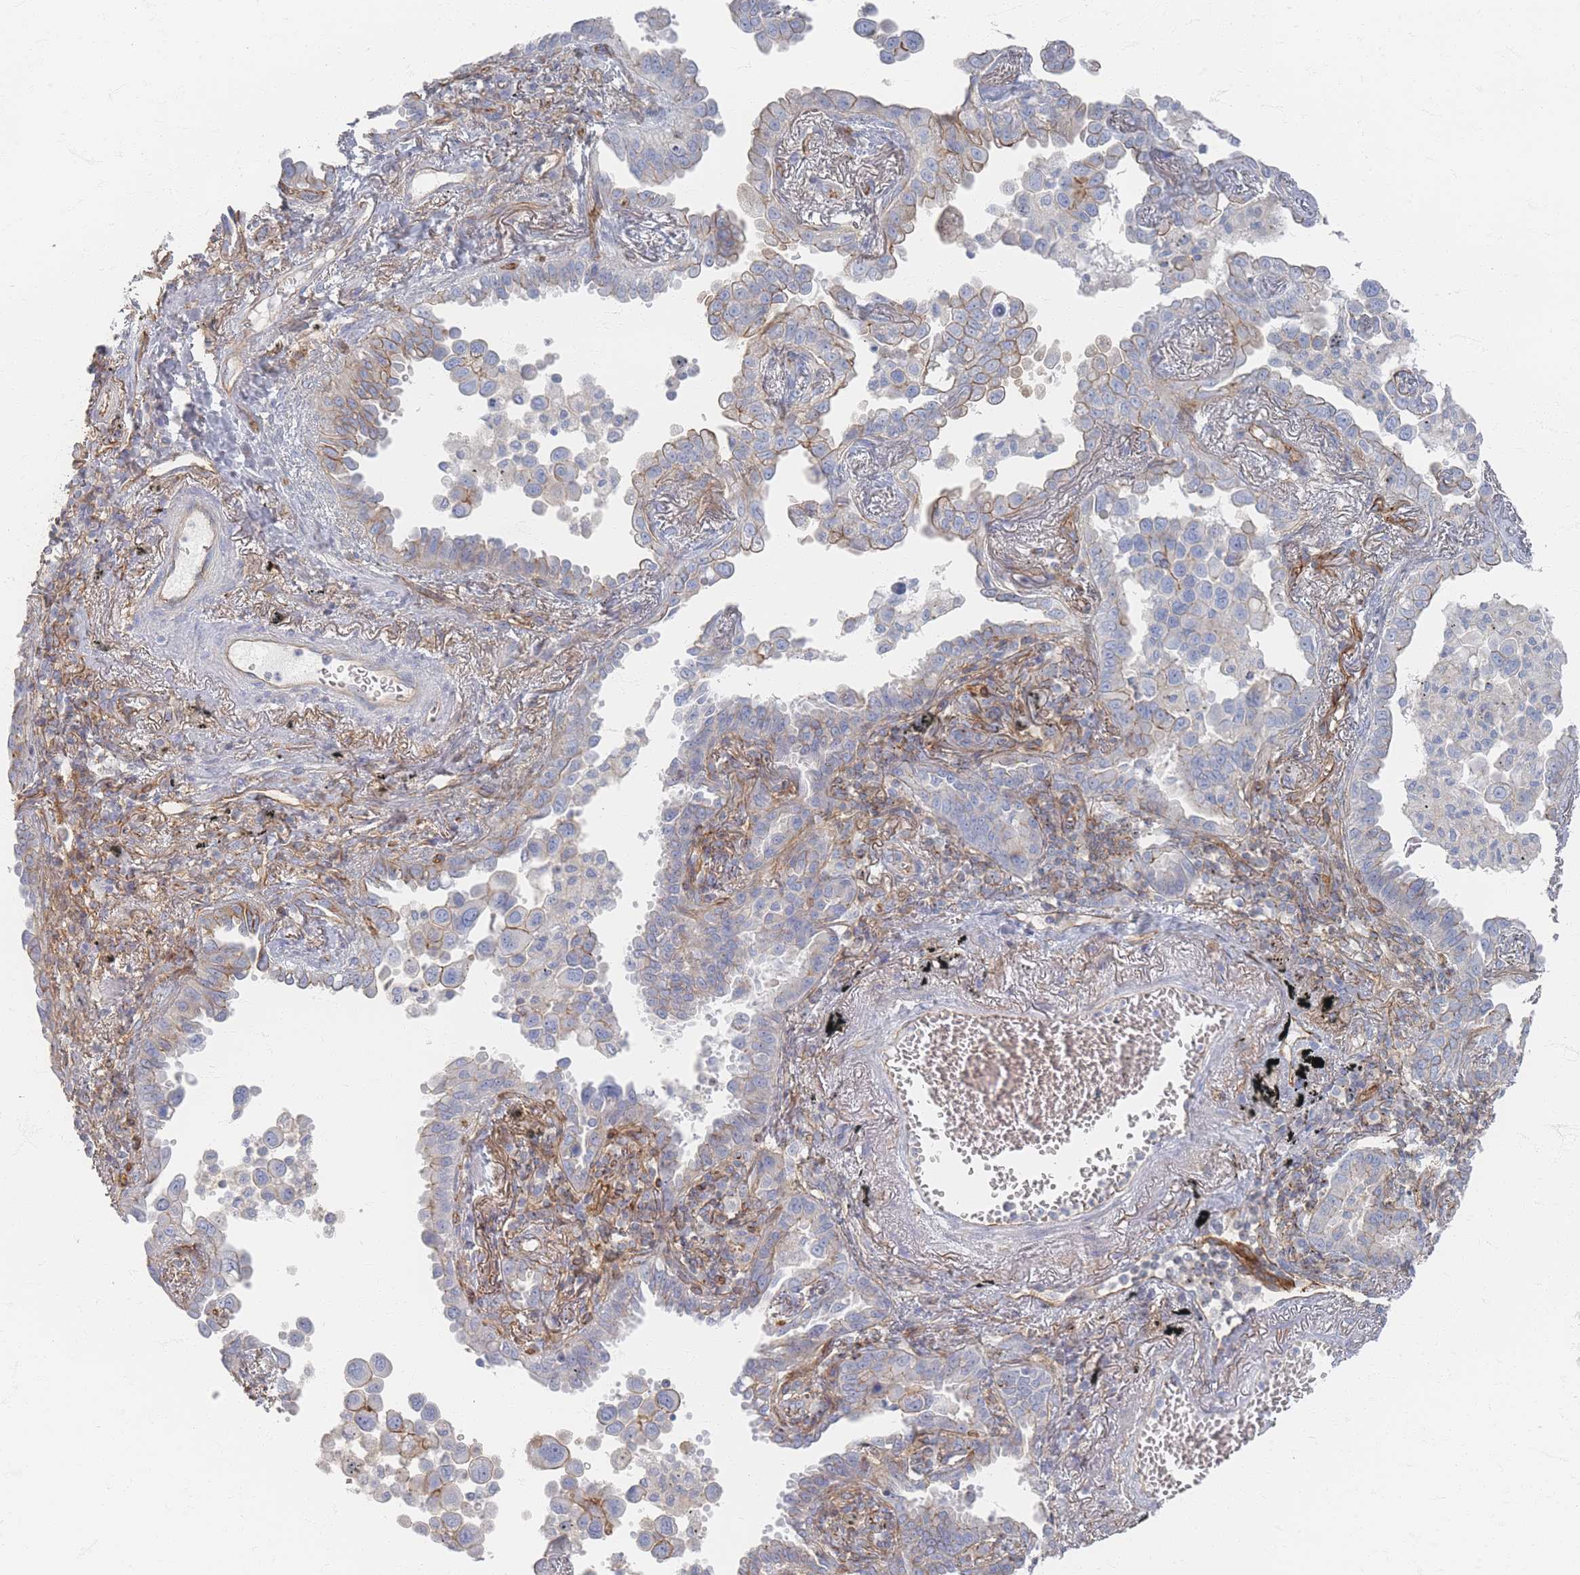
{"staining": {"intensity": "weak", "quantity": "<25%", "location": "cytoplasmic/membranous"}, "tissue": "lung cancer", "cell_type": "Tumor cells", "image_type": "cancer", "snomed": [{"axis": "morphology", "description": "Adenocarcinoma, NOS"}, {"axis": "topography", "description": "Lung"}], "caption": "The histopathology image displays no significant expression in tumor cells of lung cancer.", "gene": "GNB1", "patient": {"sex": "male", "age": 67}}